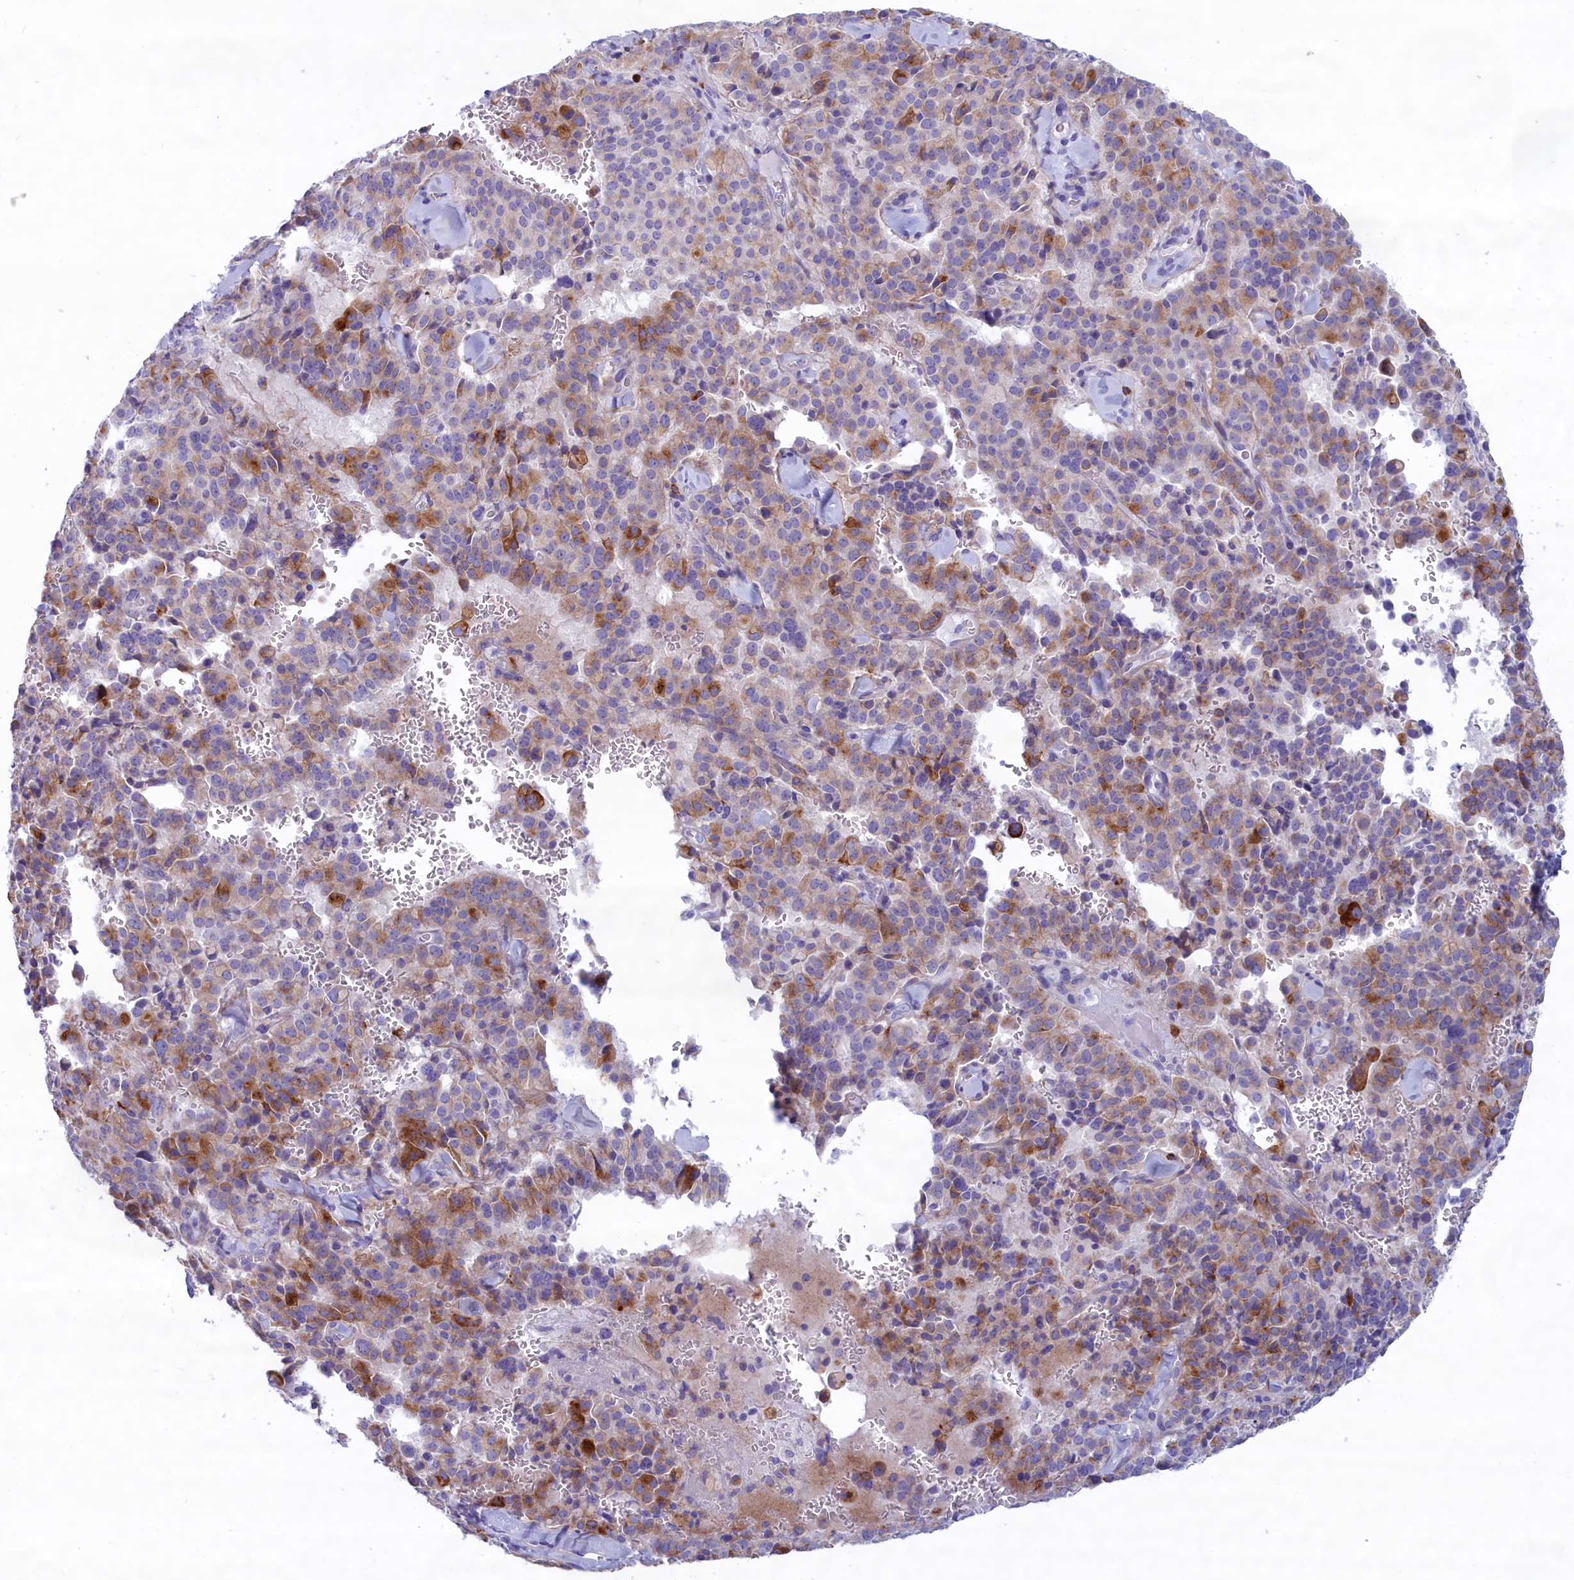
{"staining": {"intensity": "moderate", "quantity": "25%-75%", "location": "cytoplasmic/membranous"}, "tissue": "pancreatic cancer", "cell_type": "Tumor cells", "image_type": "cancer", "snomed": [{"axis": "morphology", "description": "Adenocarcinoma, NOS"}, {"axis": "topography", "description": "Pancreas"}], "caption": "Immunohistochemistry (IHC) of pancreatic adenocarcinoma reveals medium levels of moderate cytoplasmic/membranous staining in about 25%-75% of tumor cells.", "gene": "MPV17L2", "patient": {"sex": "male", "age": 65}}